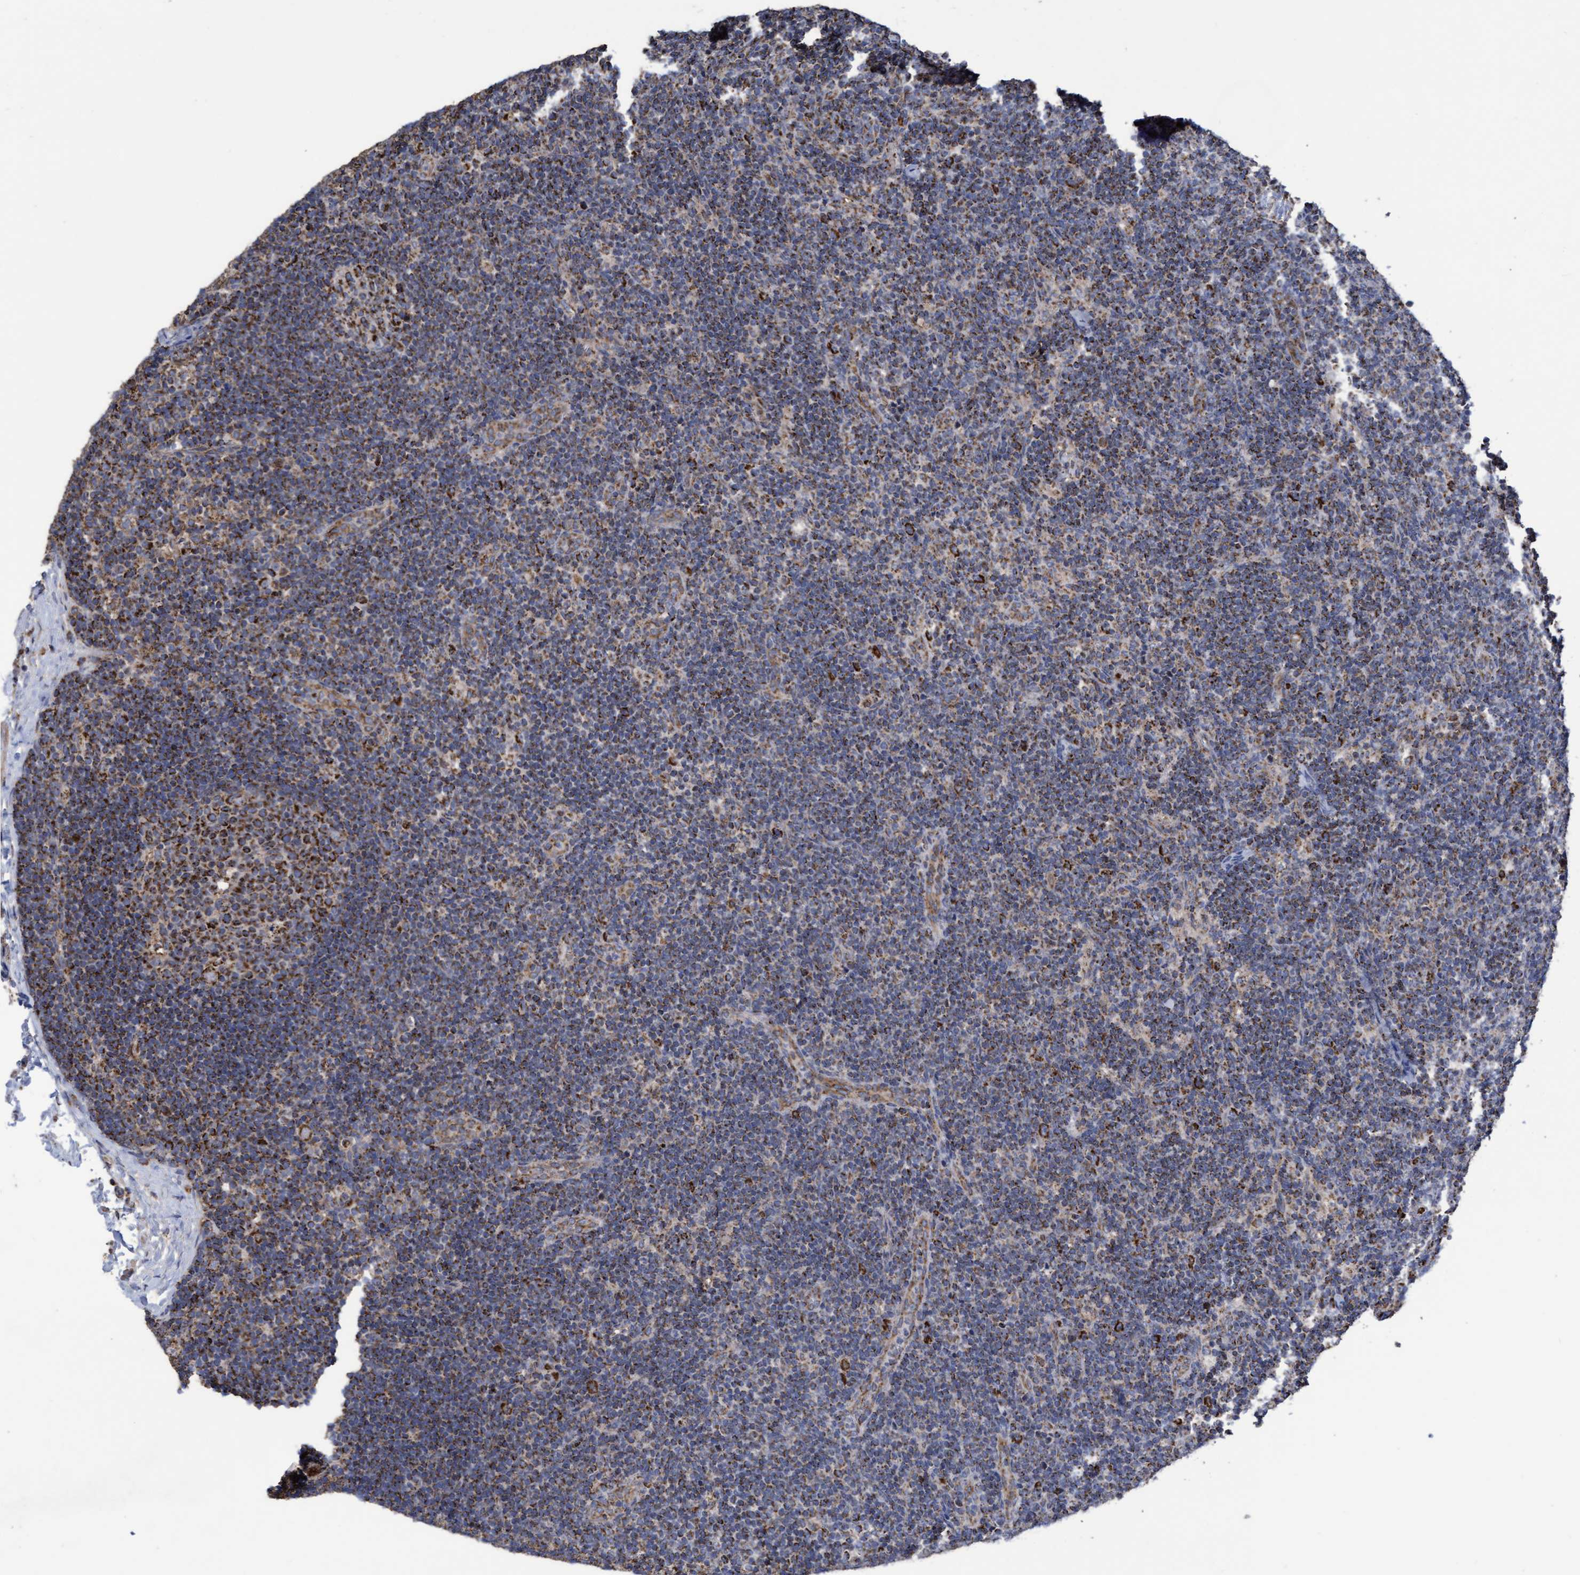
{"staining": {"intensity": "strong", "quantity": ">75%", "location": "cytoplasmic/membranous"}, "tissue": "lymph node", "cell_type": "Germinal center cells", "image_type": "normal", "snomed": [{"axis": "morphology", "description": "Normal tissue, NOS"}, {"axis": "topography", "description": "Lymph node"}], "caption": "Unremarkable lymph node displays strong cytoplasmic/membranous staining in about >75% of germinal center cells, visualized by immunohistochemistry. (DAB (3,3'-diaminobenzidine) IHC, brown staining for protein, blue staining for nuclei).", "gene": "COBL", "patient": {"sex": "female", "age": 22}}